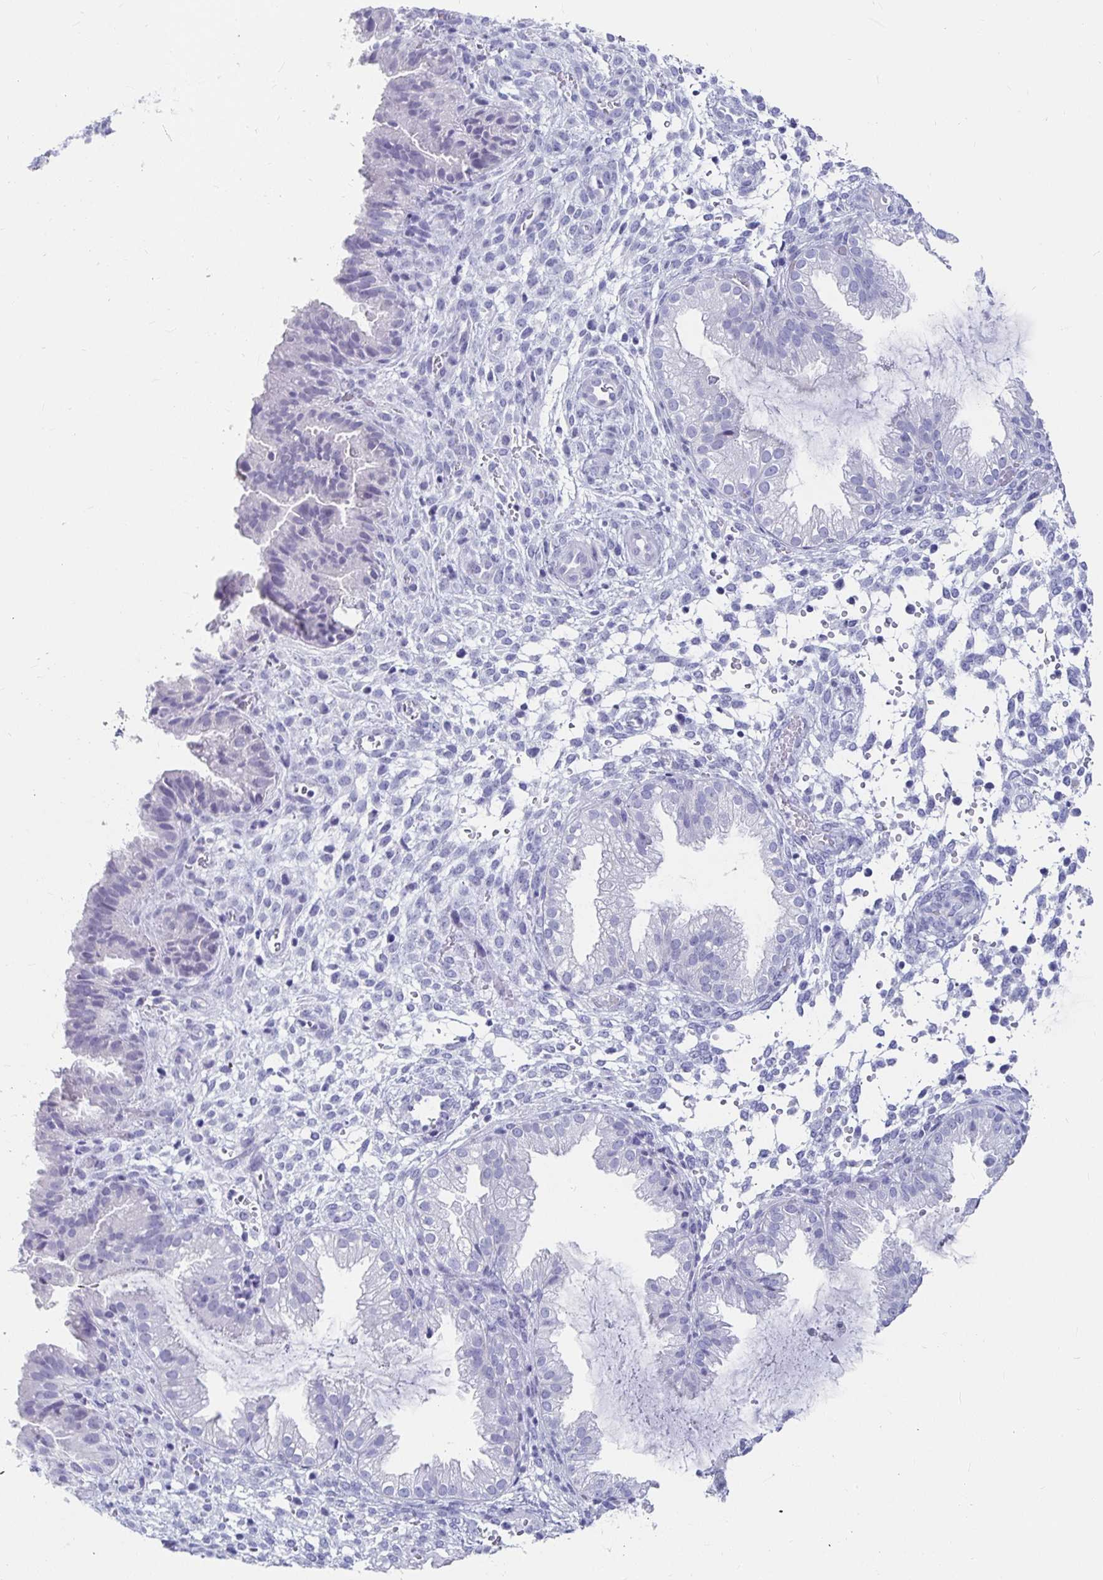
{"staining": {"intensity": "negative", "quantity": "none", "location": "none"}, "tissue": "endometrium", "cell_type": "Cells in endometrial stroma", "image_type": "normal", "snomed": [{"axis": "morphology", "description": "Normal tissue, NOS"}, {"axis": "topography", "description": "Endometrium"}], "caption": "This is an IHC histopathology image of normal endometrium. There is no expression in cells in endometrial stroma.", "gene": "CA9", "patient": {"sex": "female", "age": 33}}